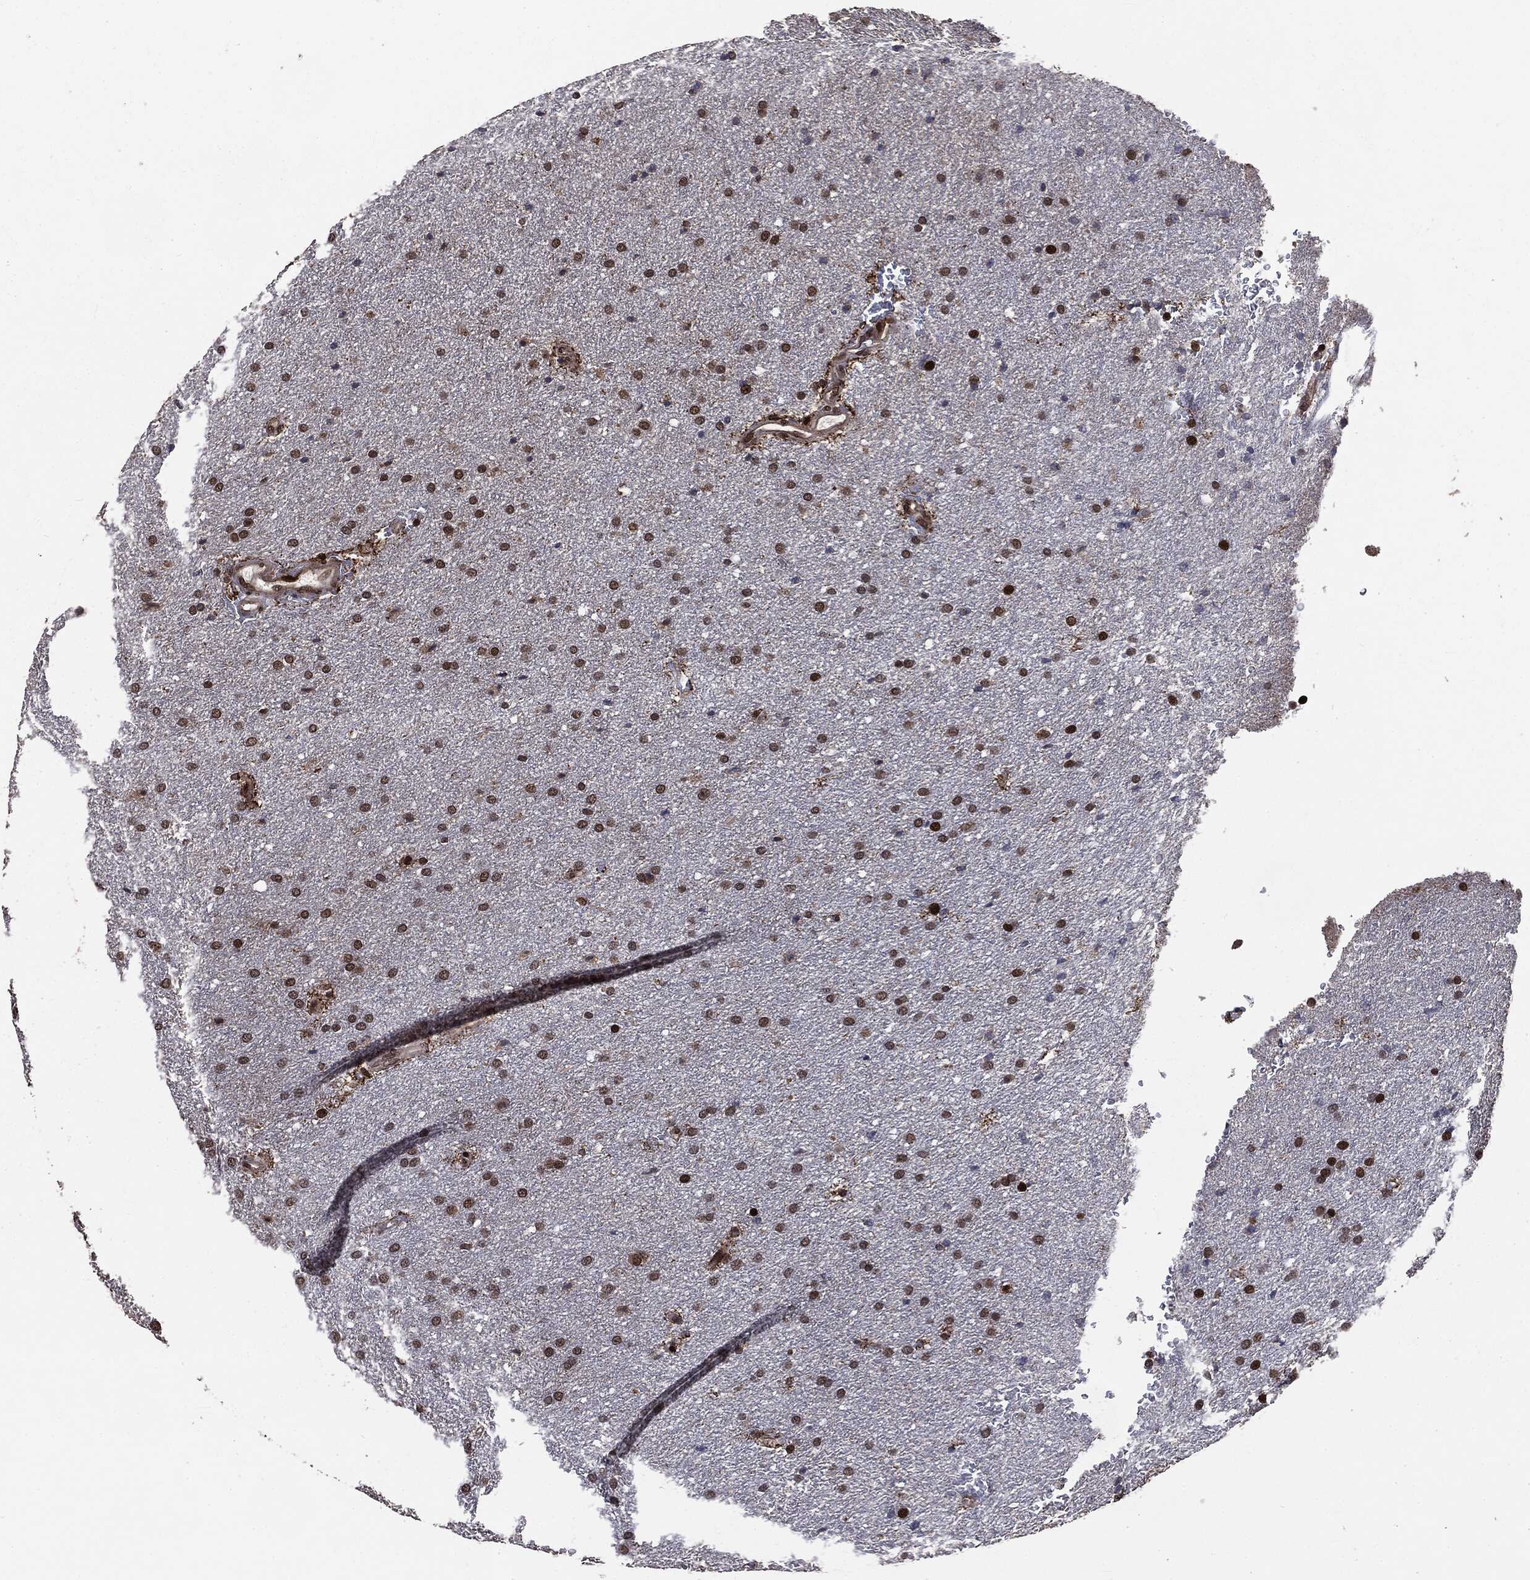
{"staining": {"intensity": "strong", "quantity": "25%-75%", "location": "nuclear"}, "tissue": "glioma", "cell_type": "Tumor cells", "image_type": "cancer", "snomed": [{"axis": "morphology", "description": "Glioma, malignant, Low grade"}, {"axis": "topography", "description": "Brain"}], "caption": "About 25%-75% of tumor cells in human malignant glioma (low-grade) exhibit strong nuclear protein staining as visualized by brown immunohistochemical staining.", "gene": "DVL2", "patient": {"sex": "female", "age": 37}}